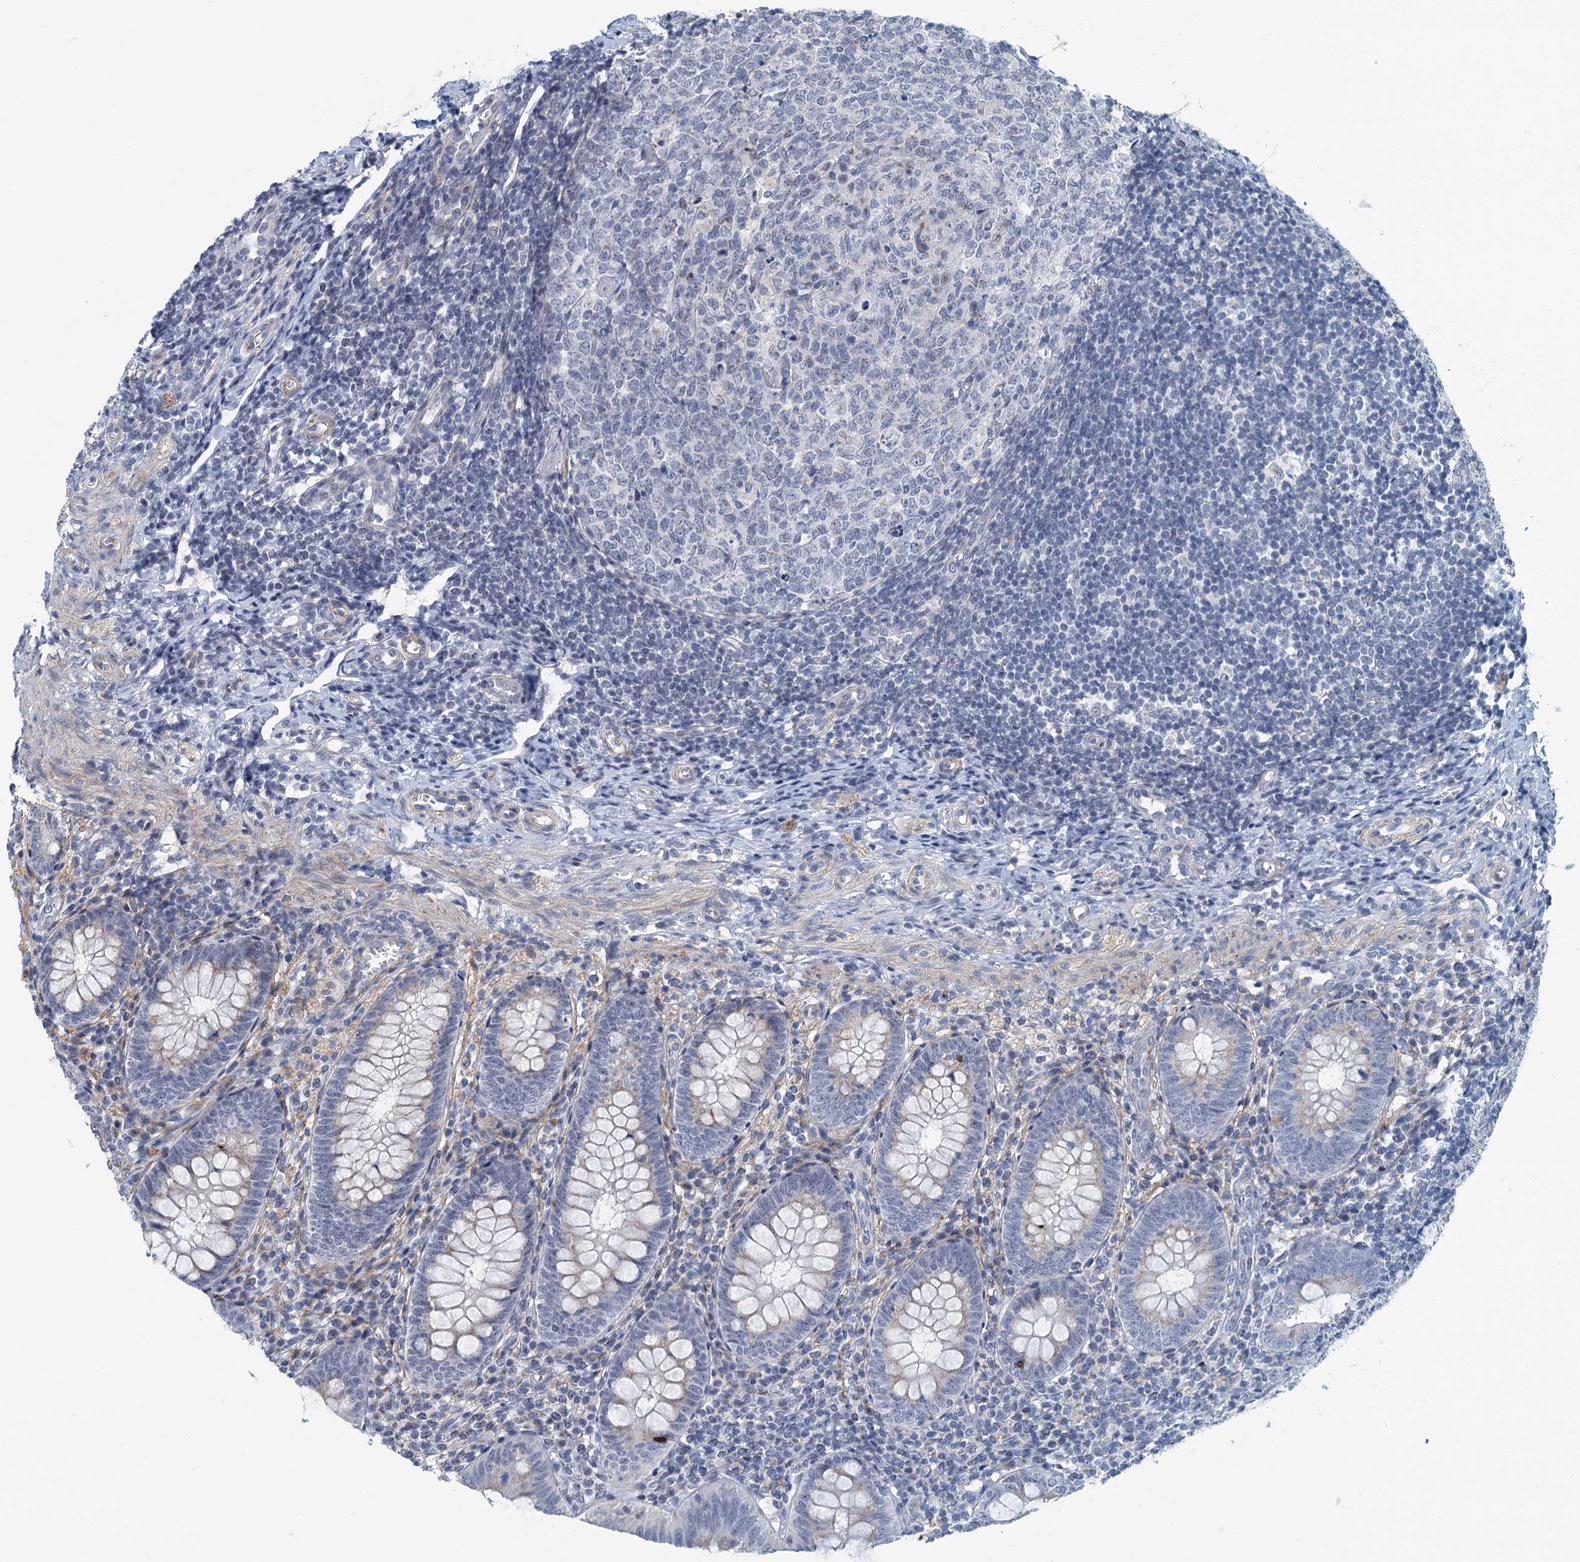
{"staining": {"intensity": "negative", "quantity": "none", "location": "none"}, "tissue": "appendix", "cell_type": "Glandular cells", "image_type": "normal", "snomed": [{"axis": "morphology", "description": "Normal tissue, NOS"}, {"axis": "topography", "description": "Appendix"}], "caption": "IHC micrograph of unremarkable appendix stained for a protein (brown), which reveals no positivity in glandular cells. Brightfield microscopy of IHC stained with DAB (brown) and hematoxylin (blue), captured at high magnification.", "gene": "ZNF527", "patient": {"sex": "male", "age": 14}}